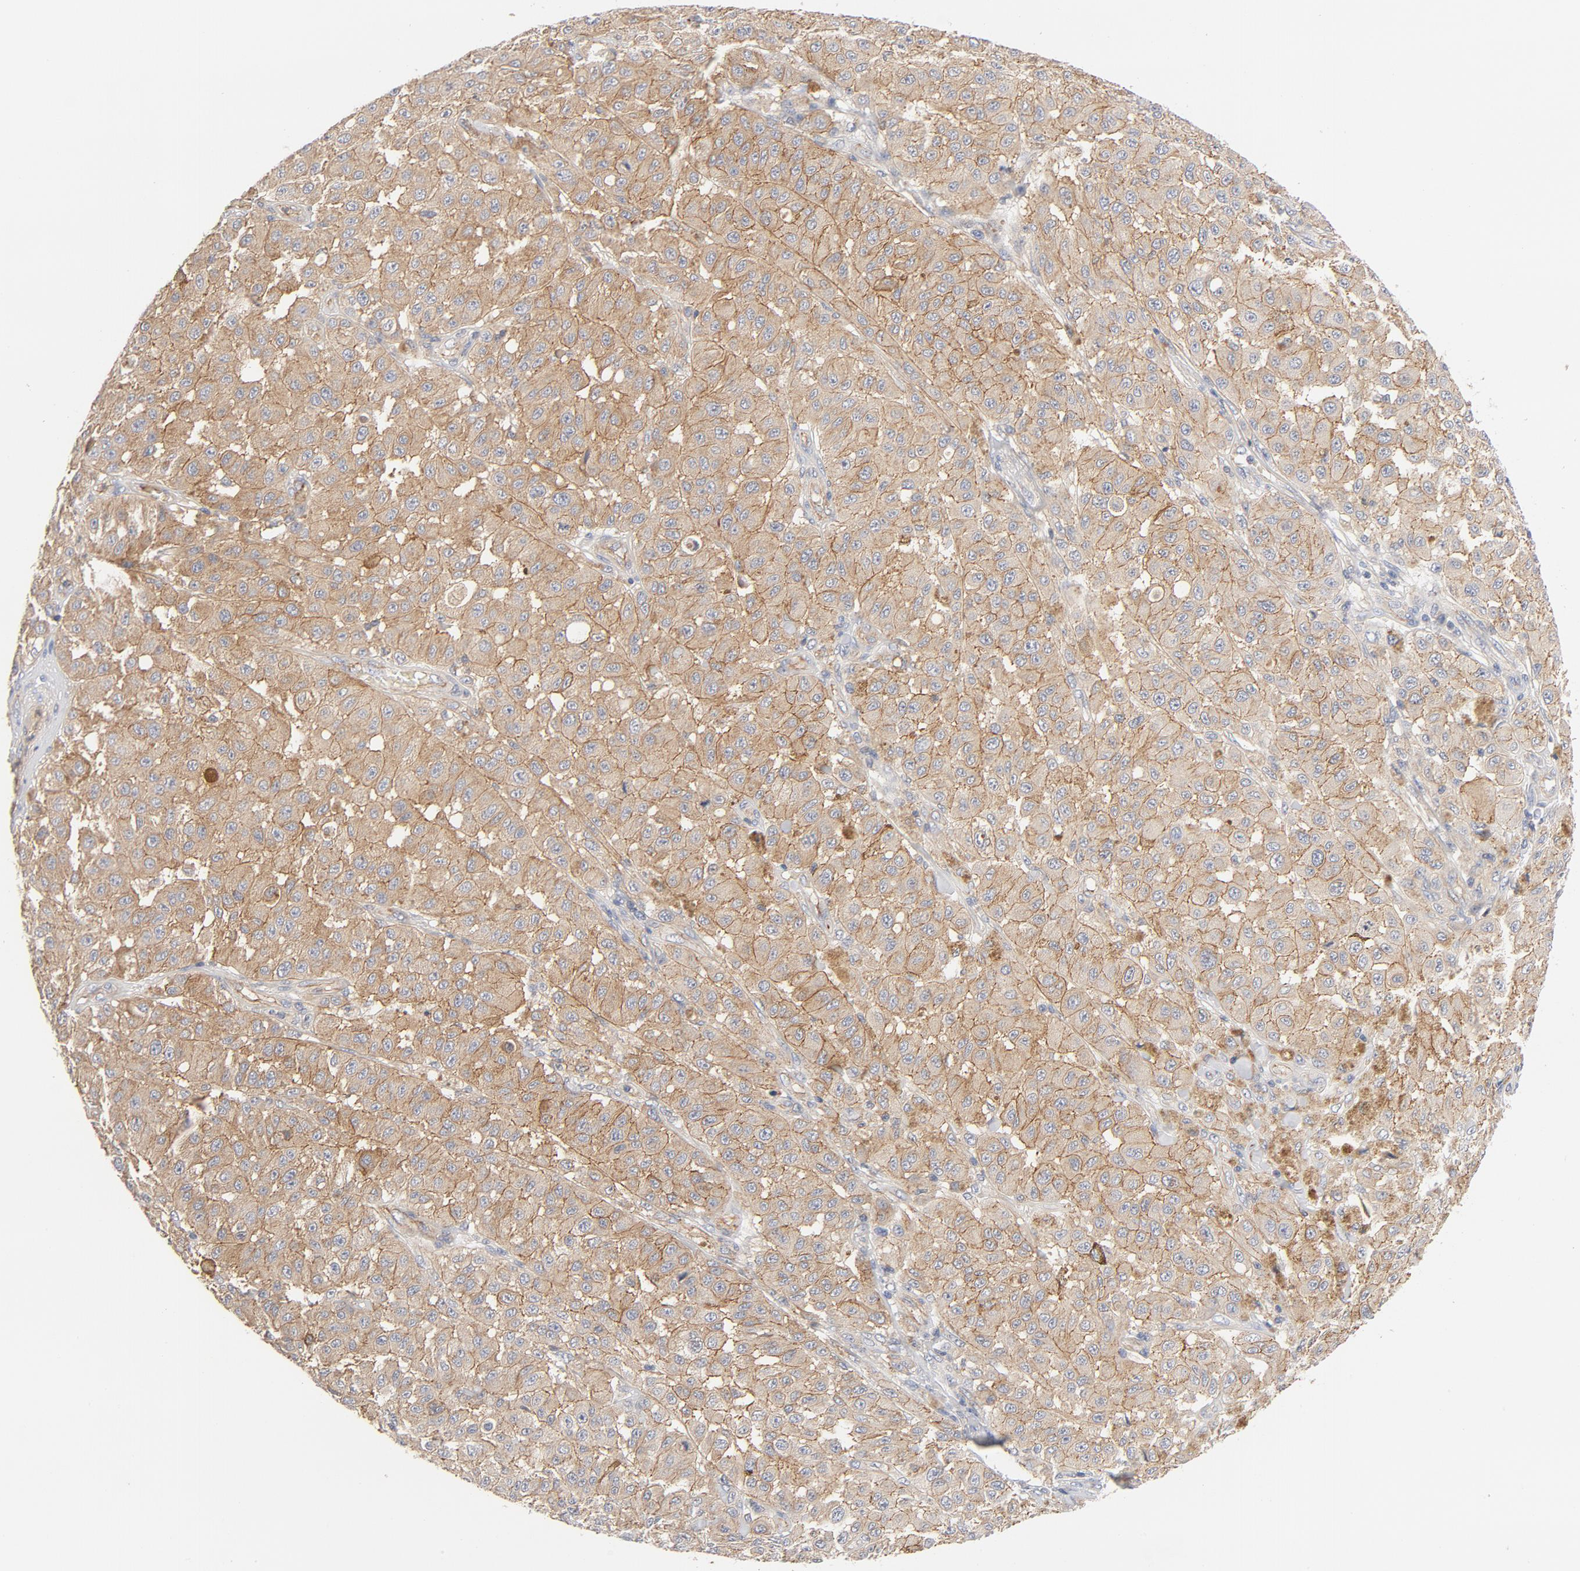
{"staining": {"intensity": "strong", "quantity": ">75%", "location": "cytoplasmic/membranous"}, "tissue": "melanoma", "cell_type": "Tumor cells", "image_type": "cancer", "snomed": [{"axis": "morphology", "description": "Malignant melanoma, NOS"}, {"axis": "topography", "description": "Skin"}], "caption": "Approximately >75% of tumor cells in human melanoma show strong cytoplasmic/membranous protein staining as visualized by brown immunohistochemical staining.", "gene": "STRN3", "patient": {"sex": "female", "age": 64}}